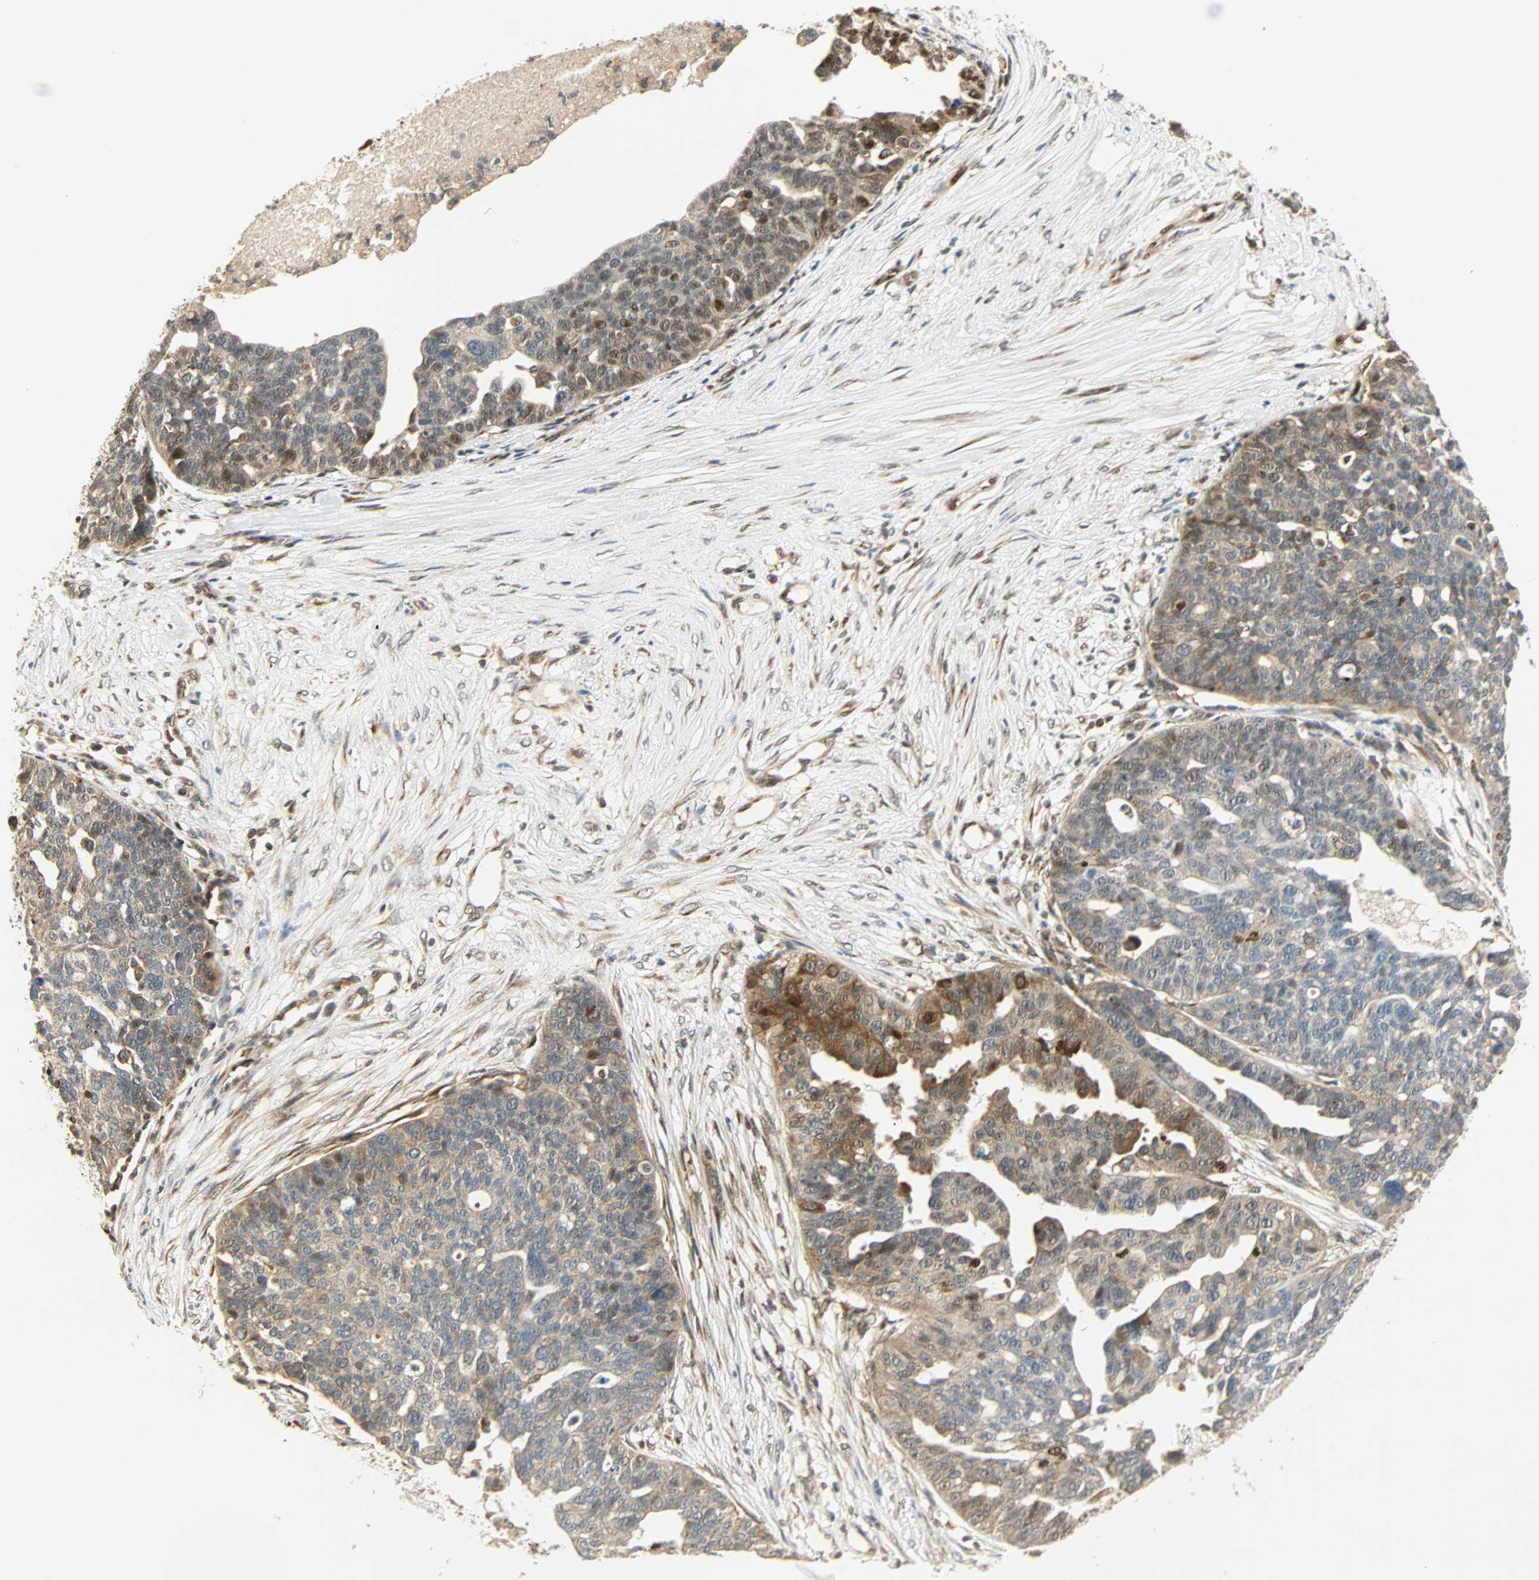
{"staining": {"intensity": "moderate", "quantity": ">75%", "location": "cytoplasmic/membranous,nuclear"}, "tissue": "ovarian cancer", "cell_type": "Tumor cells", "image_type": "cancer", "snomed": [{"axis": "morphology", "description": "Cystadenocarcinoma, serous, NOS"}, {"axis": "topography", "description": "Ovary"}], "caption": "Ovarian cancer stained with a protein marker shows moderate staining in tumor cells.", "gene": "PNPLA6", "patient": {"sex": "female", "age": 59}}